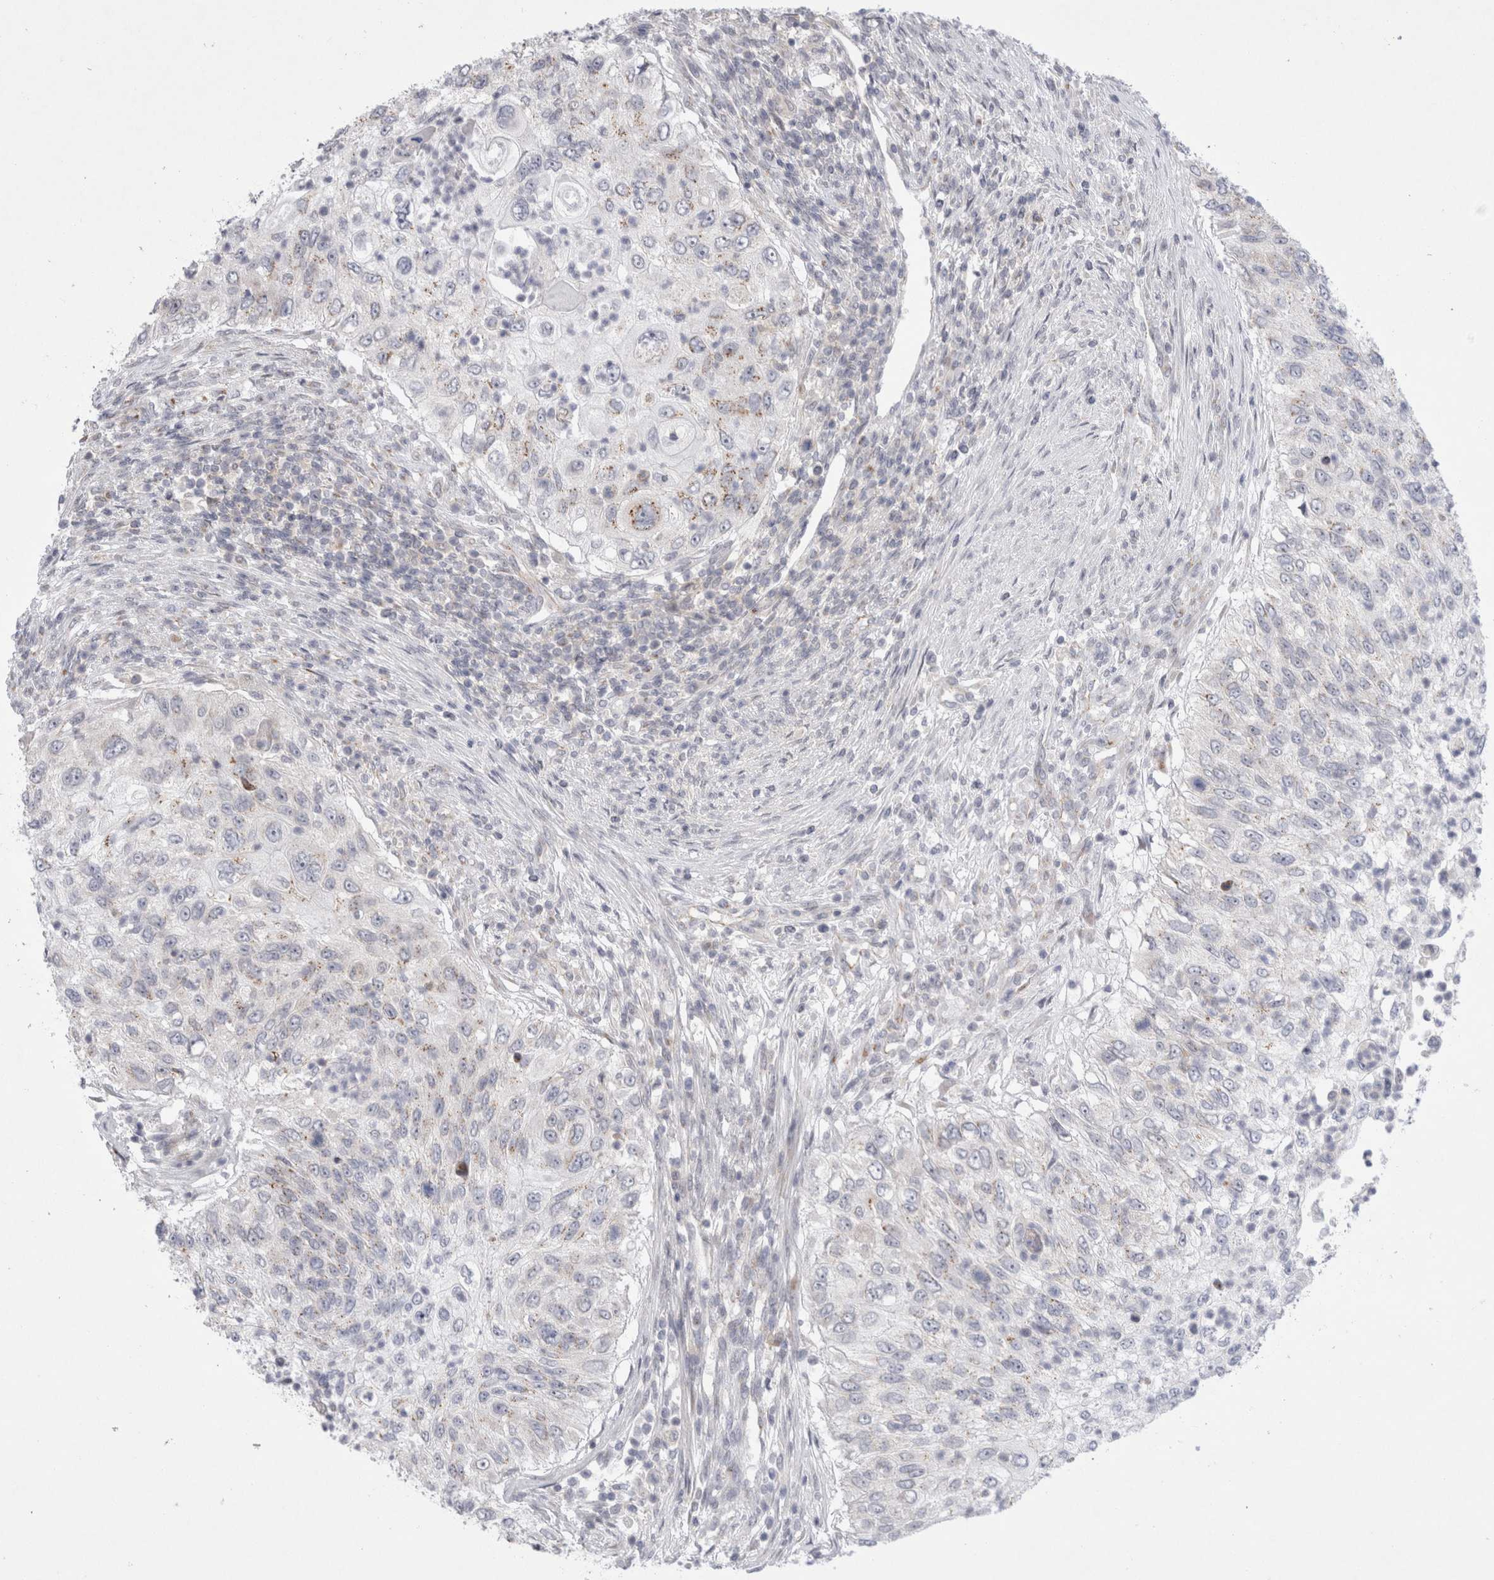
{"staining": {"intensity": "weak", "quantity": "<25%", "location": "cytoplasmic/membranous"}, "tissue": "urothelial cancer", "cell_type": "Tumor cells", "image_type": "cancer", "snomed": [{"axis": "morphology", "description": "Urothelial carcinoma, High grade"}, {"axis": "topography", "description": "Urinary bladder"}], "caption": "High magnification brightfield microscopy of urothelial carcinoma (high-grade) stained with DAB (3,3'-diaminobenzidine) (brown) and counterstained with hematoxylin (blue): tumor cells show no significant positivity.", "gene": "CERS5", "patient": {"sex": "female", "age": 60}}